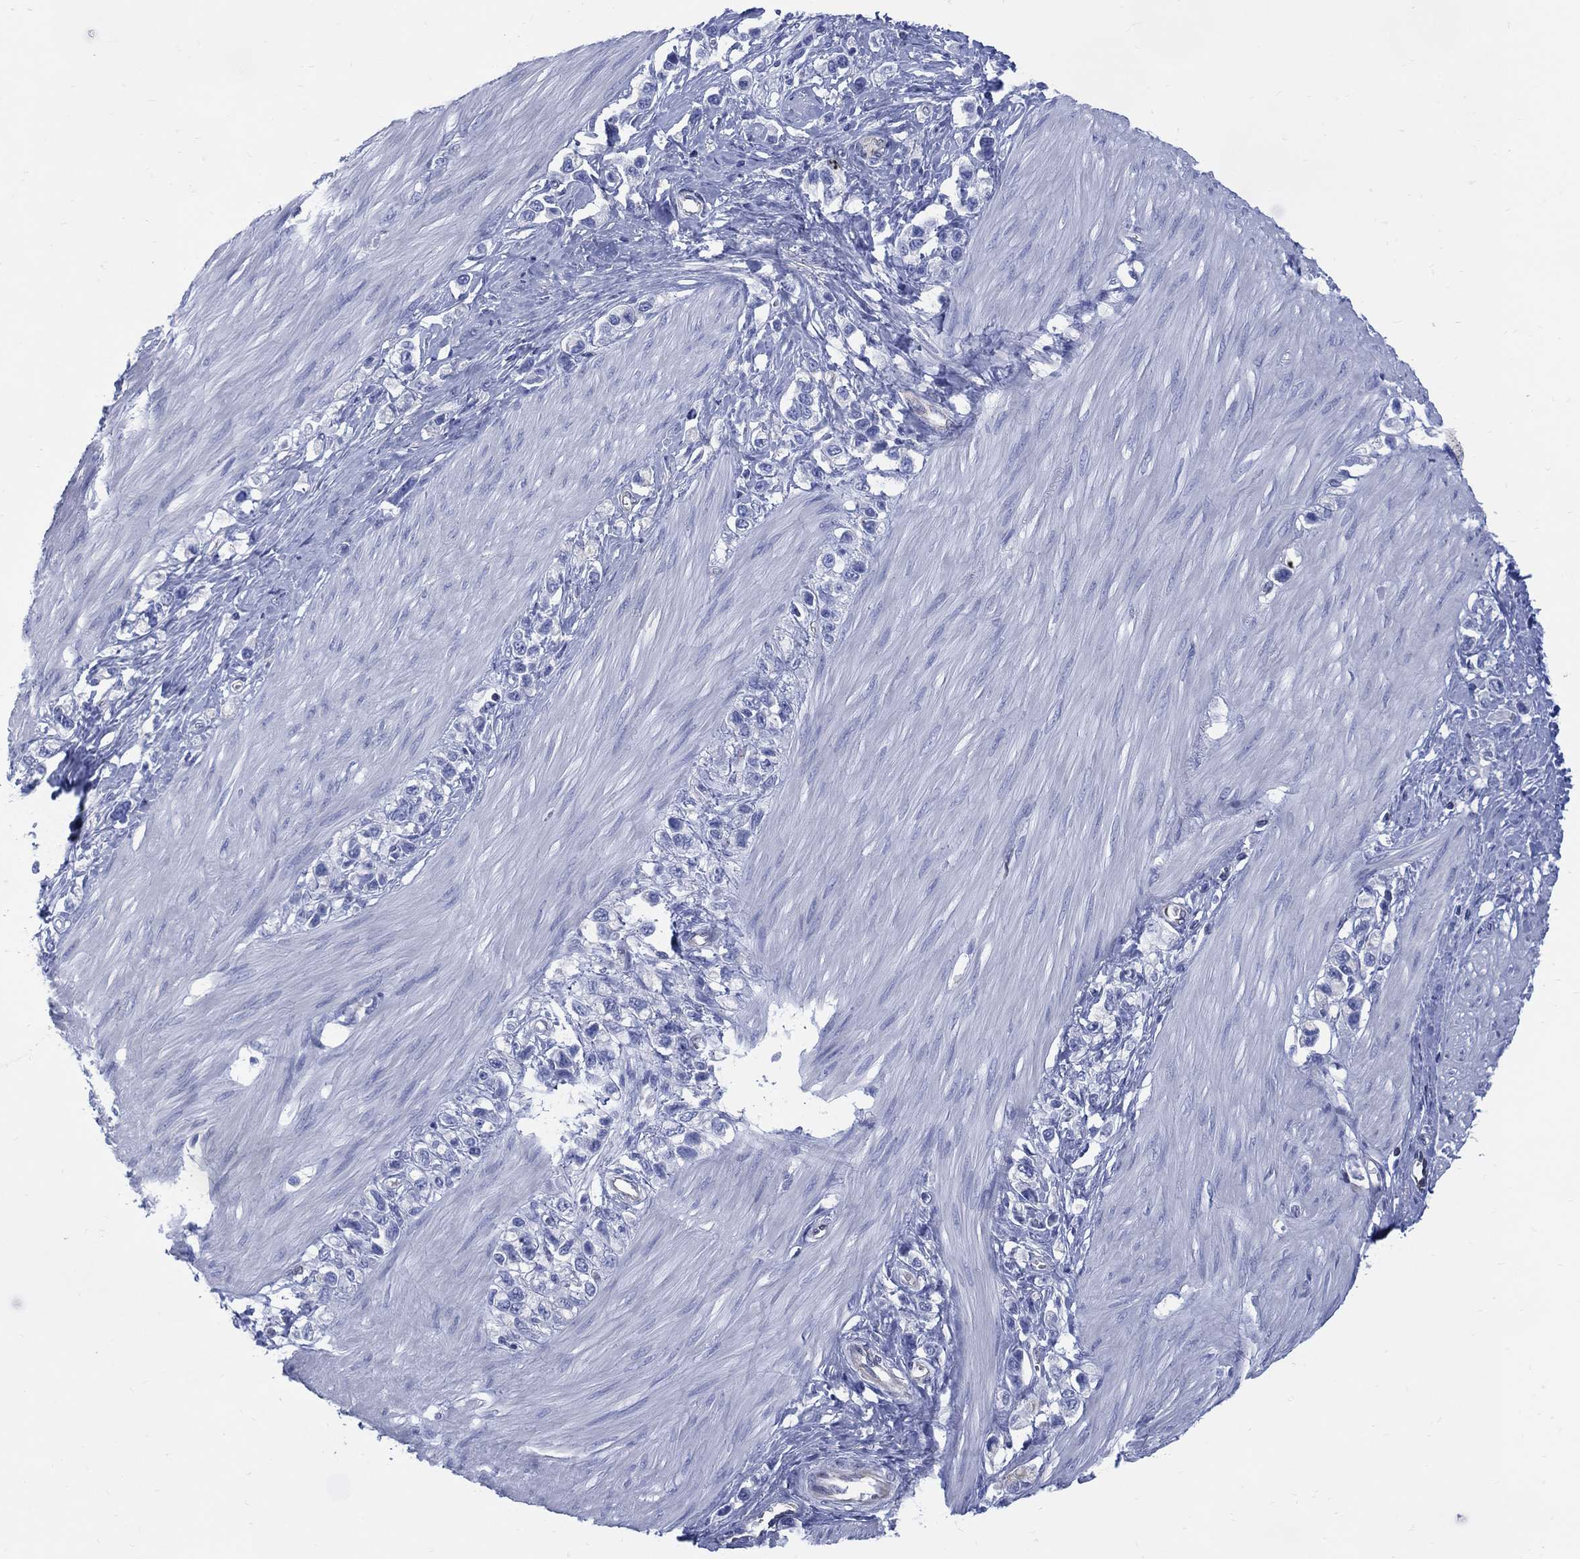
{"staining": {"intensity": "negative", "quantity": "none", "location": "none"}, "tissue": "stomach cancer", "cell_type": "Tumor cells", "image_type": "cancer", "snomed": [{"axis": "morphology", "description": "Normal tissue, NOS"}, {"axis": "morphology", "description": "Adenocarcinoma, NOS"}, {"axis": "morphology", "description": "Adenocarcinoma, High grade"}, {"axis": "topography", "description": "Stomach, upper"}, {"axis": "topography", "description": "Stomach"}], "caption": "IHC histopathology image of stomach cancer stained for a protein (brown), which reveals no staining in tumor cells.", "gene": "DDI1", "patient": {"sex": "female", "age": 65}}